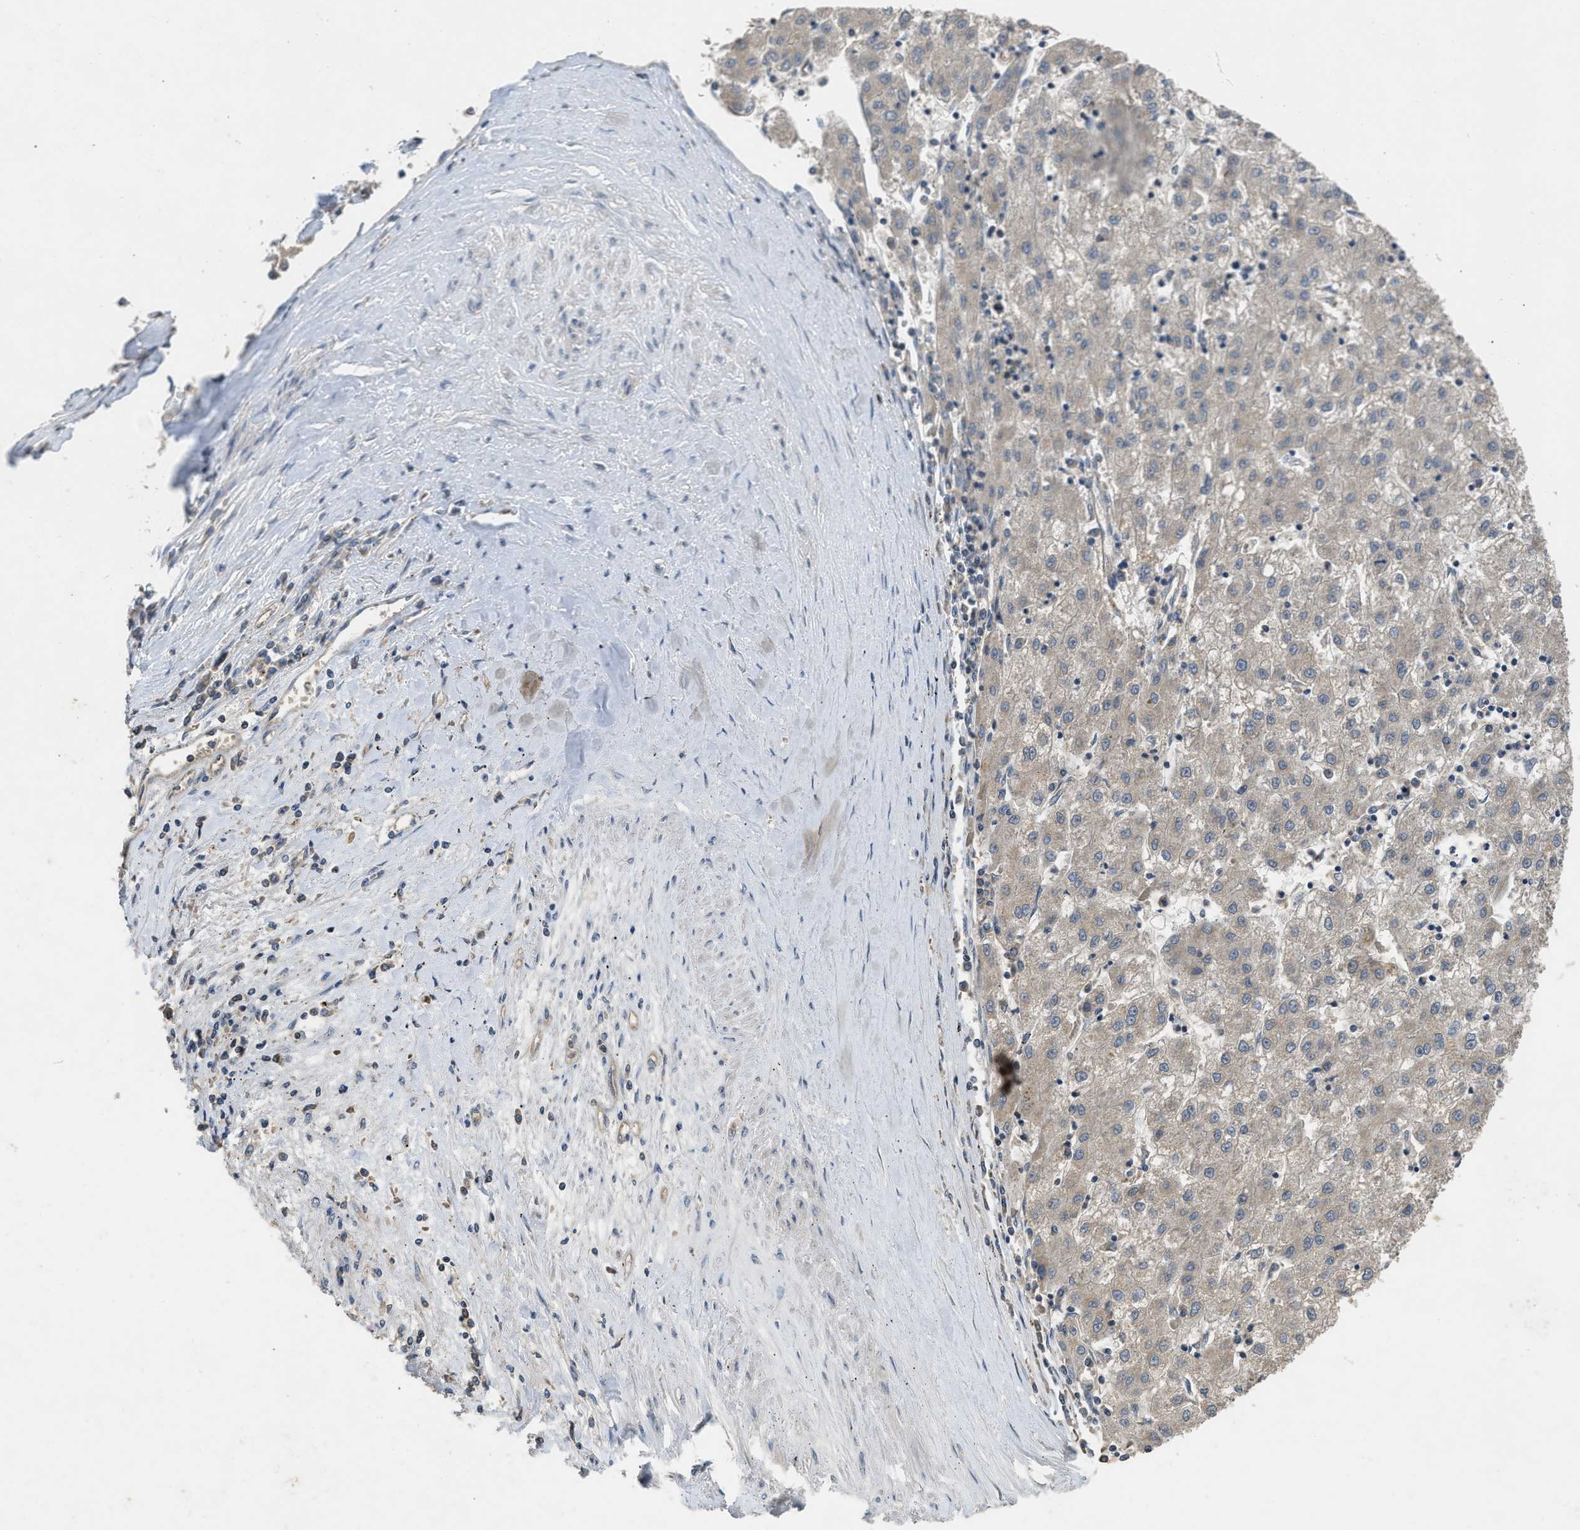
{"staining": {"intensity": "negative", "quantity": "none", "location": "none"}, "tissue": "liver cancer", "cell_type": "Tumor cells", "image_type": "cancer", "snomed": [{"axis": "morphology", "description": "Carcinoma, Hepatocellular, NOS"}, {"axis": "topography", "description": "Liver"}], "caption": "Immunohistochemistry of liver cancer (hepatocellular carcinoma) displays no expression in tumor cells. (IHC, brightfield microscopy, high magnification).", "gene": "PPP3CA", "patient": {"sex": "male", "age": 72}}